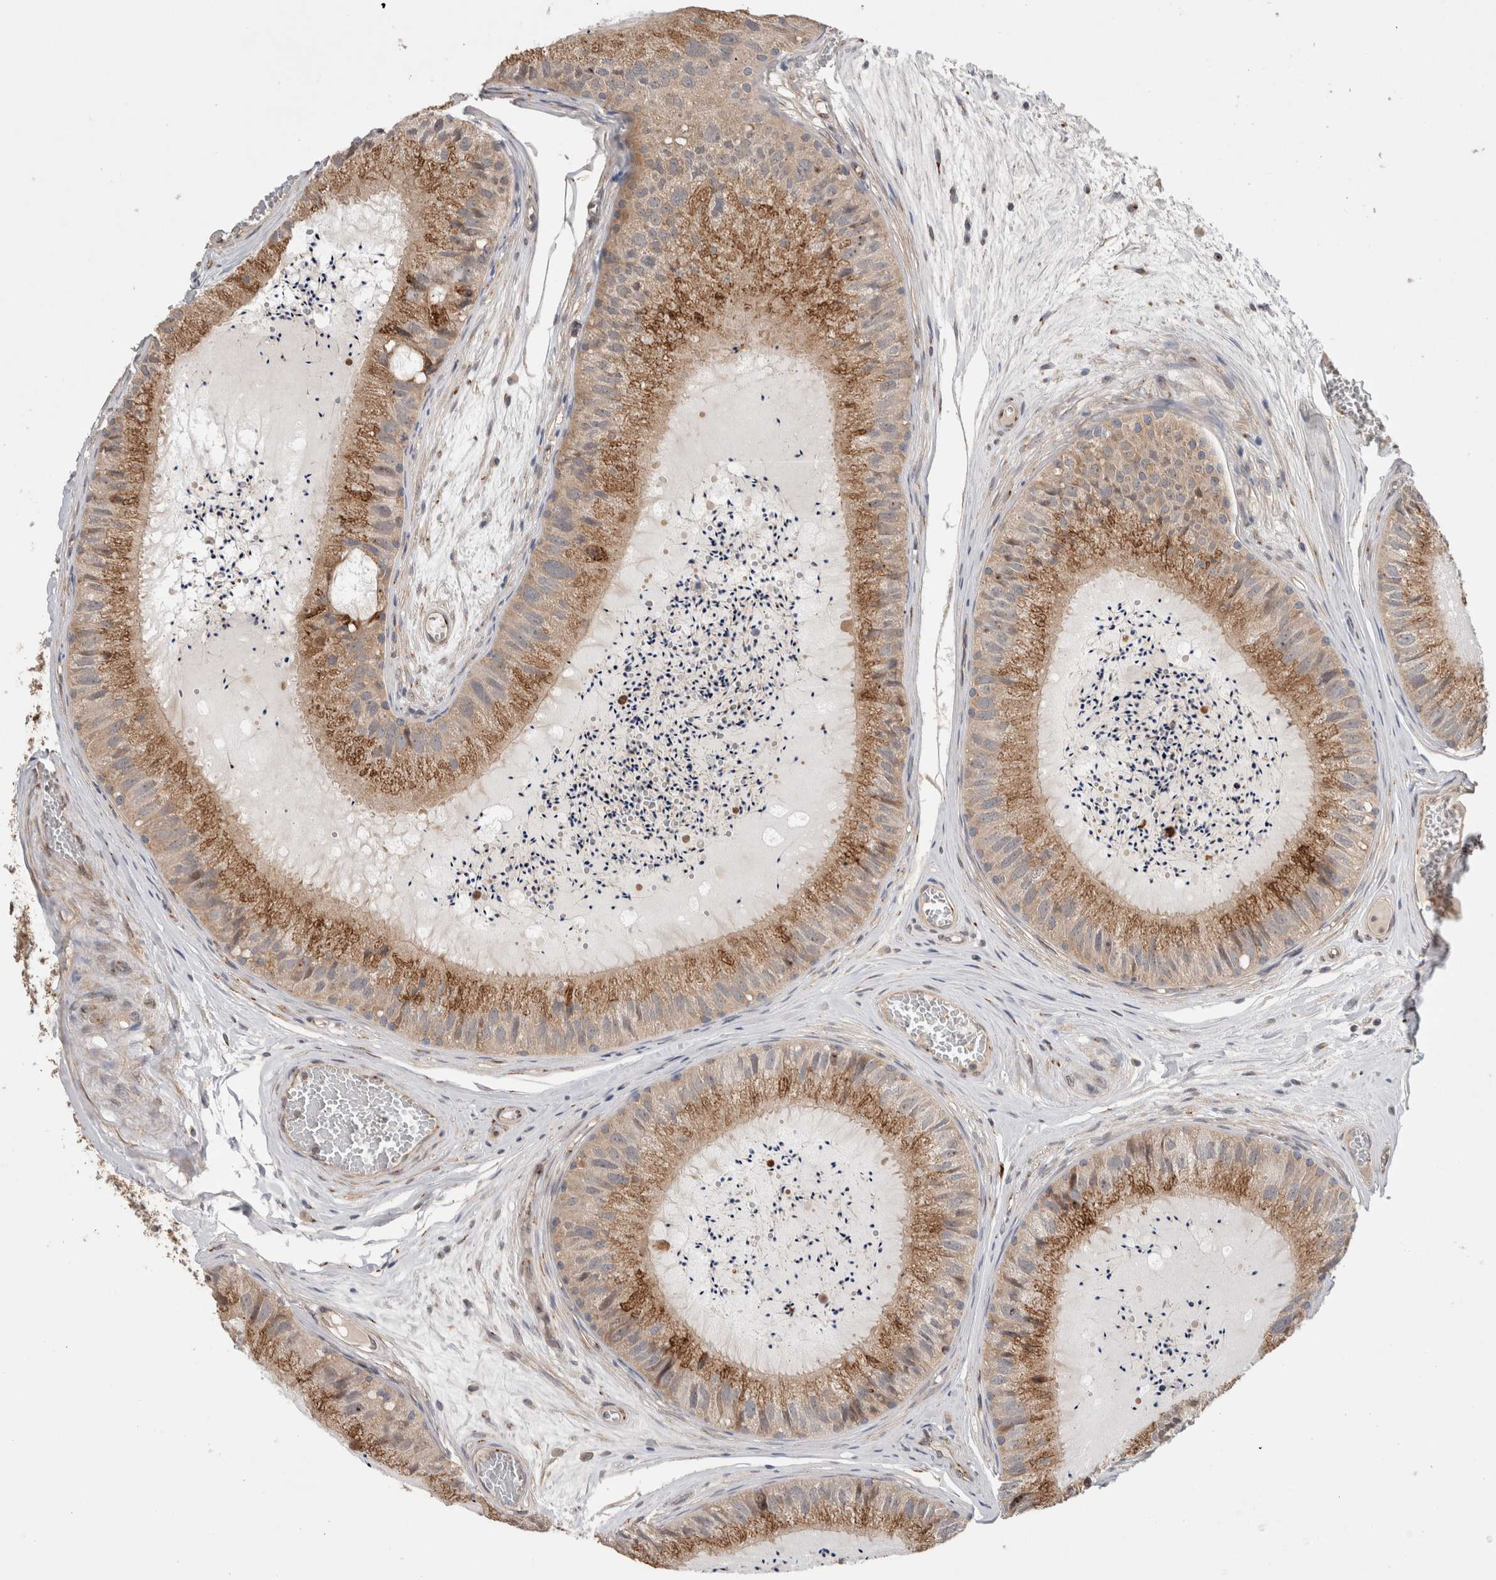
{"staining": {"intensity": "strong", "quantity": ">75%", "location": "cytoplasmic/membranous"}, "tissue": "epididymis", "cell_type": "Glandular cells", "image_type": "normal", "snomed": [{"axis": "morphology", "description": "Normal tissue, NOS"}, {"axis": "topography", "description": "Epididymis"}], "caption": "Epididymis stained with immunohistochemistry (IHC) reveals strong cytoplasmic/membranous staining in approximately >75% of glandular cells. (DAB IHC, brown staining for protein, blue staining for nuclei).", "gene": "TRIM5", "patient": {"sex": "male", "age": 31}}